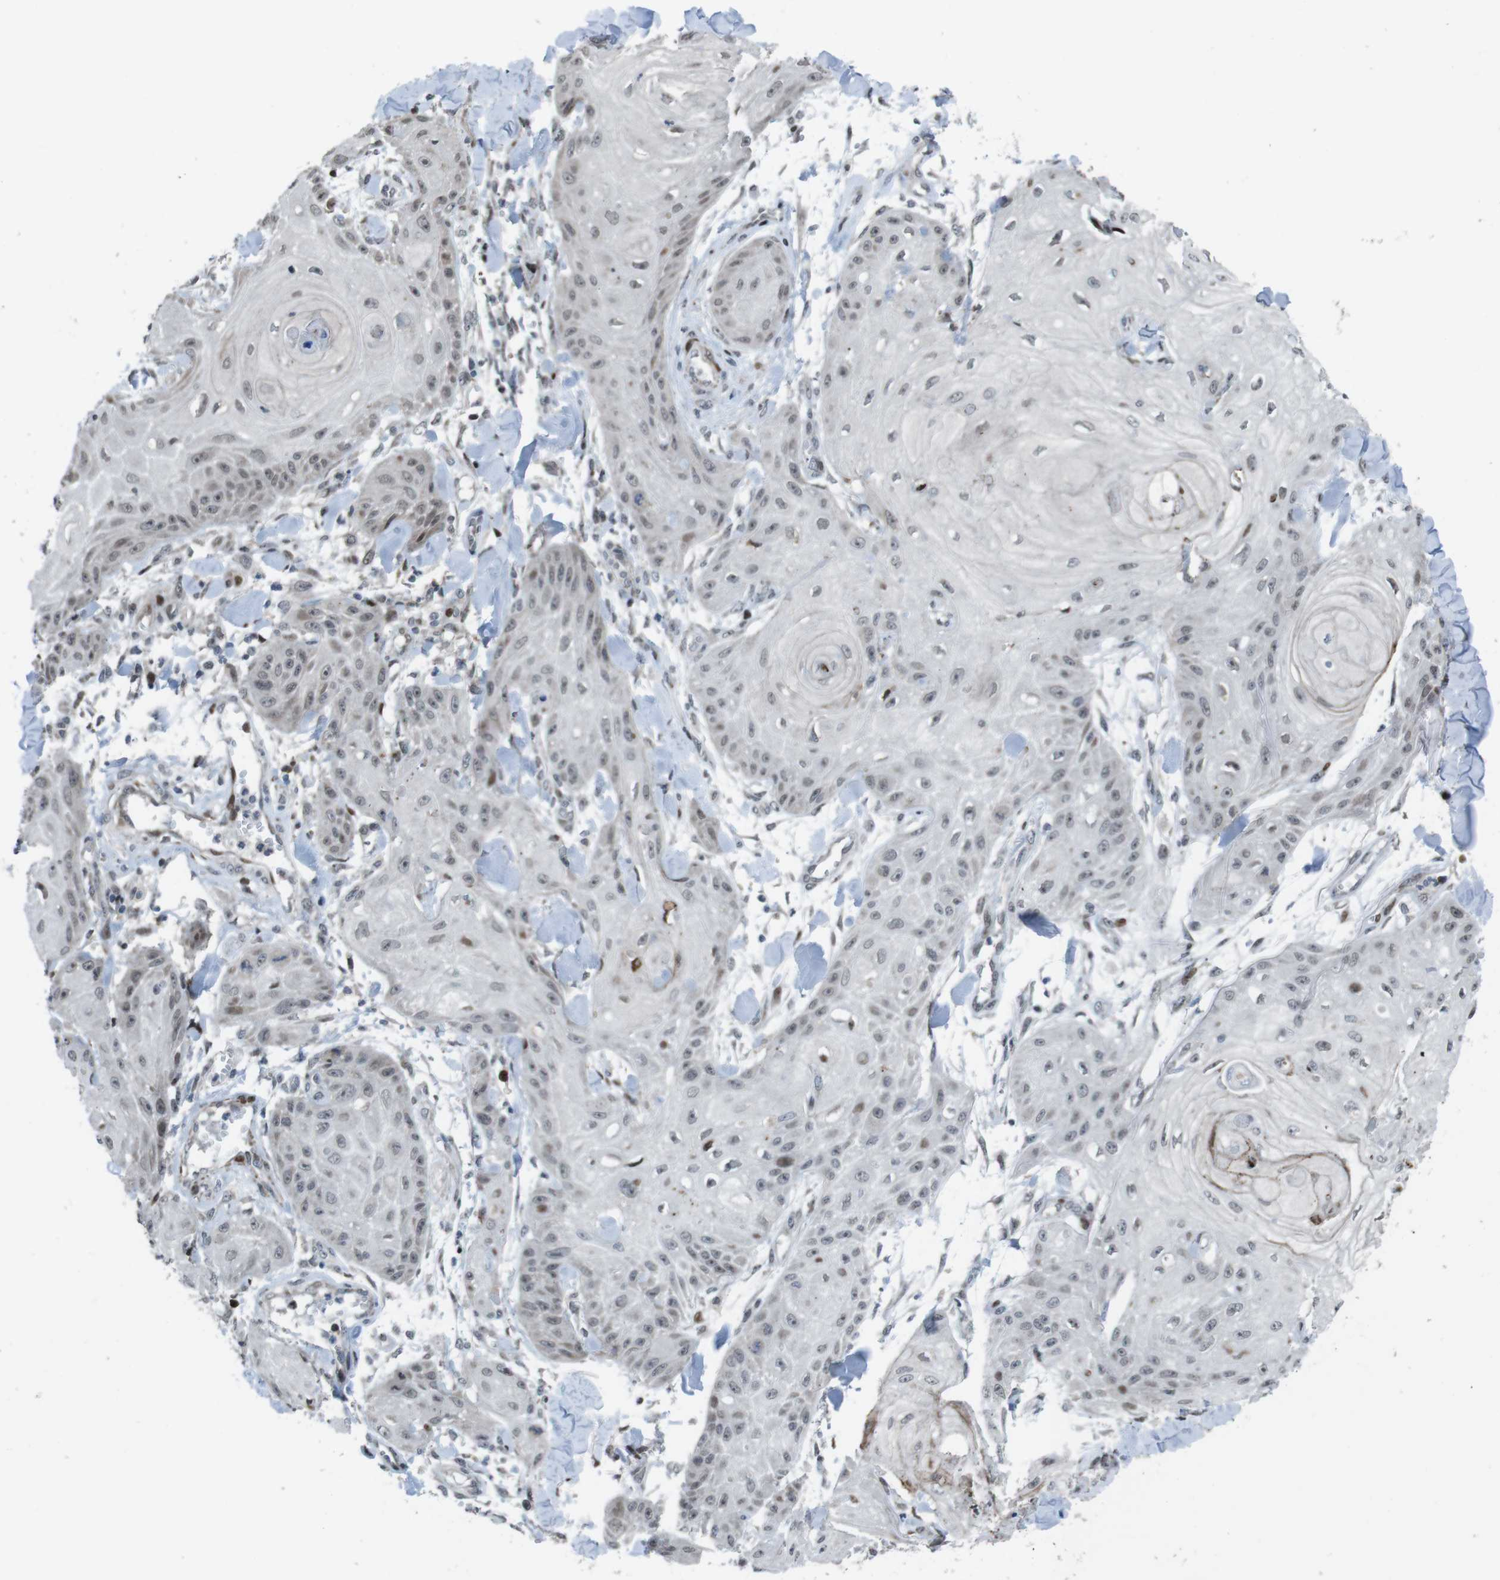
{"staining": {"intensity": "weak", "quantity": "<25%", "location": "nuclear"}, "tissue": "skin cancer", "cell_type": "Tumor cells", "image_type": "cancer", "snomed": [{"axis": "morphology", "description": "Squamous cell carcinoma, NOS"}, {"axis": "topography", "description": "Skin"}], "caption": "This is an IHC photomicrograph of skin squamous cell carcinoma. There is no expression in tumor cells.", "gene": "PBRM1", "patient": {"sex": "male", "age": 74}}